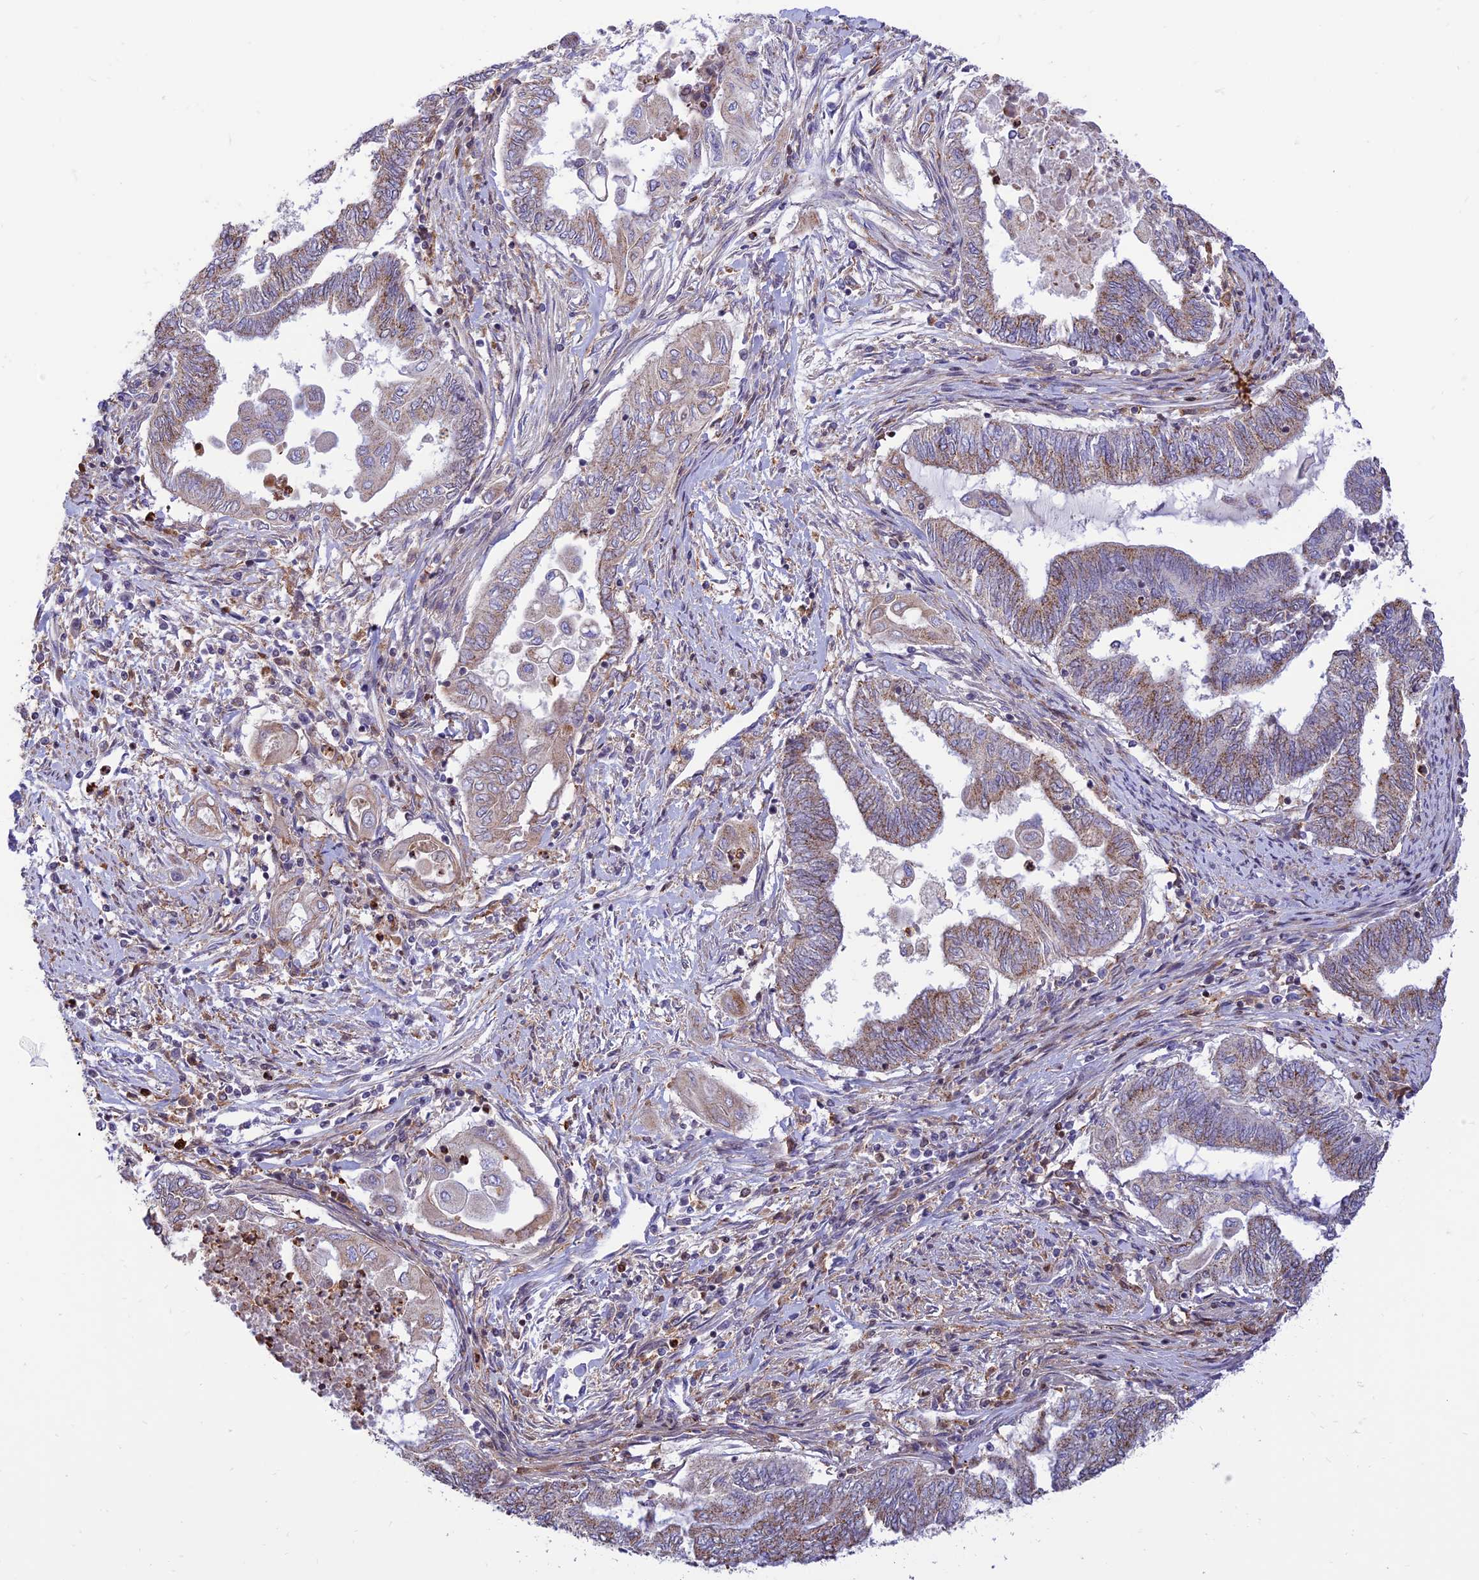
{"staining": {"intensity": "moderate", "quantity": "25%-75%", "location": "cytoplasmic/membranous"}, "tissue": "endometrial cancer", "cell_type": "Tumor cells", "image_type": "cancer", "snomed": [{"axis": "morphology", "description": "Adenocarcinoma, NOS"}, {"axis": "topography", "description": "Uterus"}, {"axis": "topography", "description": "Endometrium"}], "caption": "Endometrial cancer (adenocarcinoma) stained with immunohistochemistry shows moderate cytoplasmic/membranous staining in about 25%-75% of tumor cells.", "gene": "FAM186B", "patient": {"sex": "female", "age": 70}}